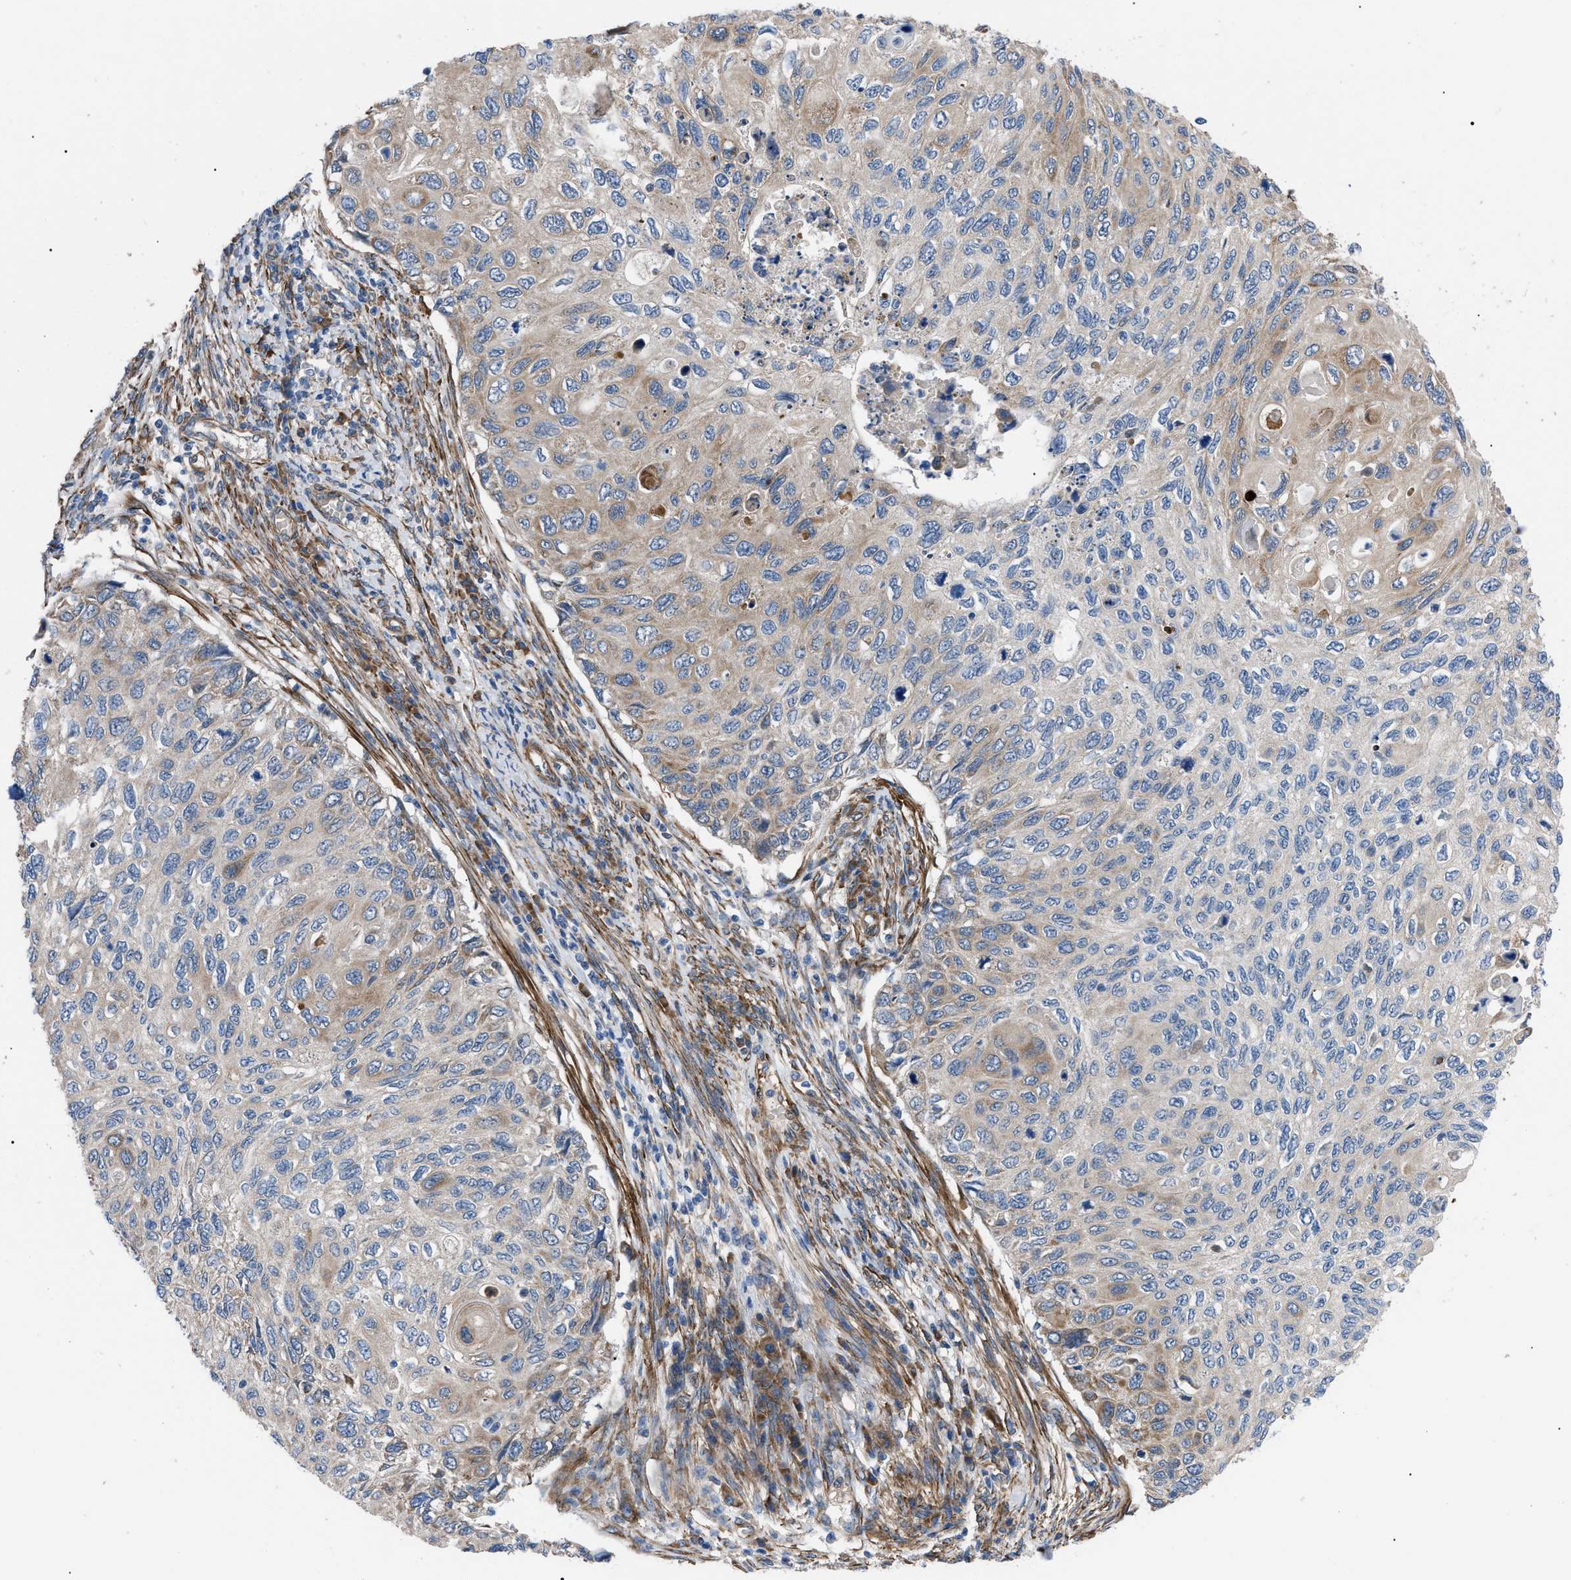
{"staining": {"intensity": "moderate", "quantity": "25%-75%", "location": "cytoplasmic/membranous"}, "tissue": "cervical cancer", "cell_type": "Tumor cells", "image_type": "cancer", "snomed": [{"axis": "morphology", "description": "Squamous cell carcinoma, NOS"}, {"axis": "topography", "description": "Cervix"}], "caption": "Protein analysis of cervical squamous cell carcinoma tissue exhibits moderate cytoplasmic/membranous expression in about 25%-75% of tumor cells.", "gene": "MYO10", "patient": {"sex": "female", "age": 70}}